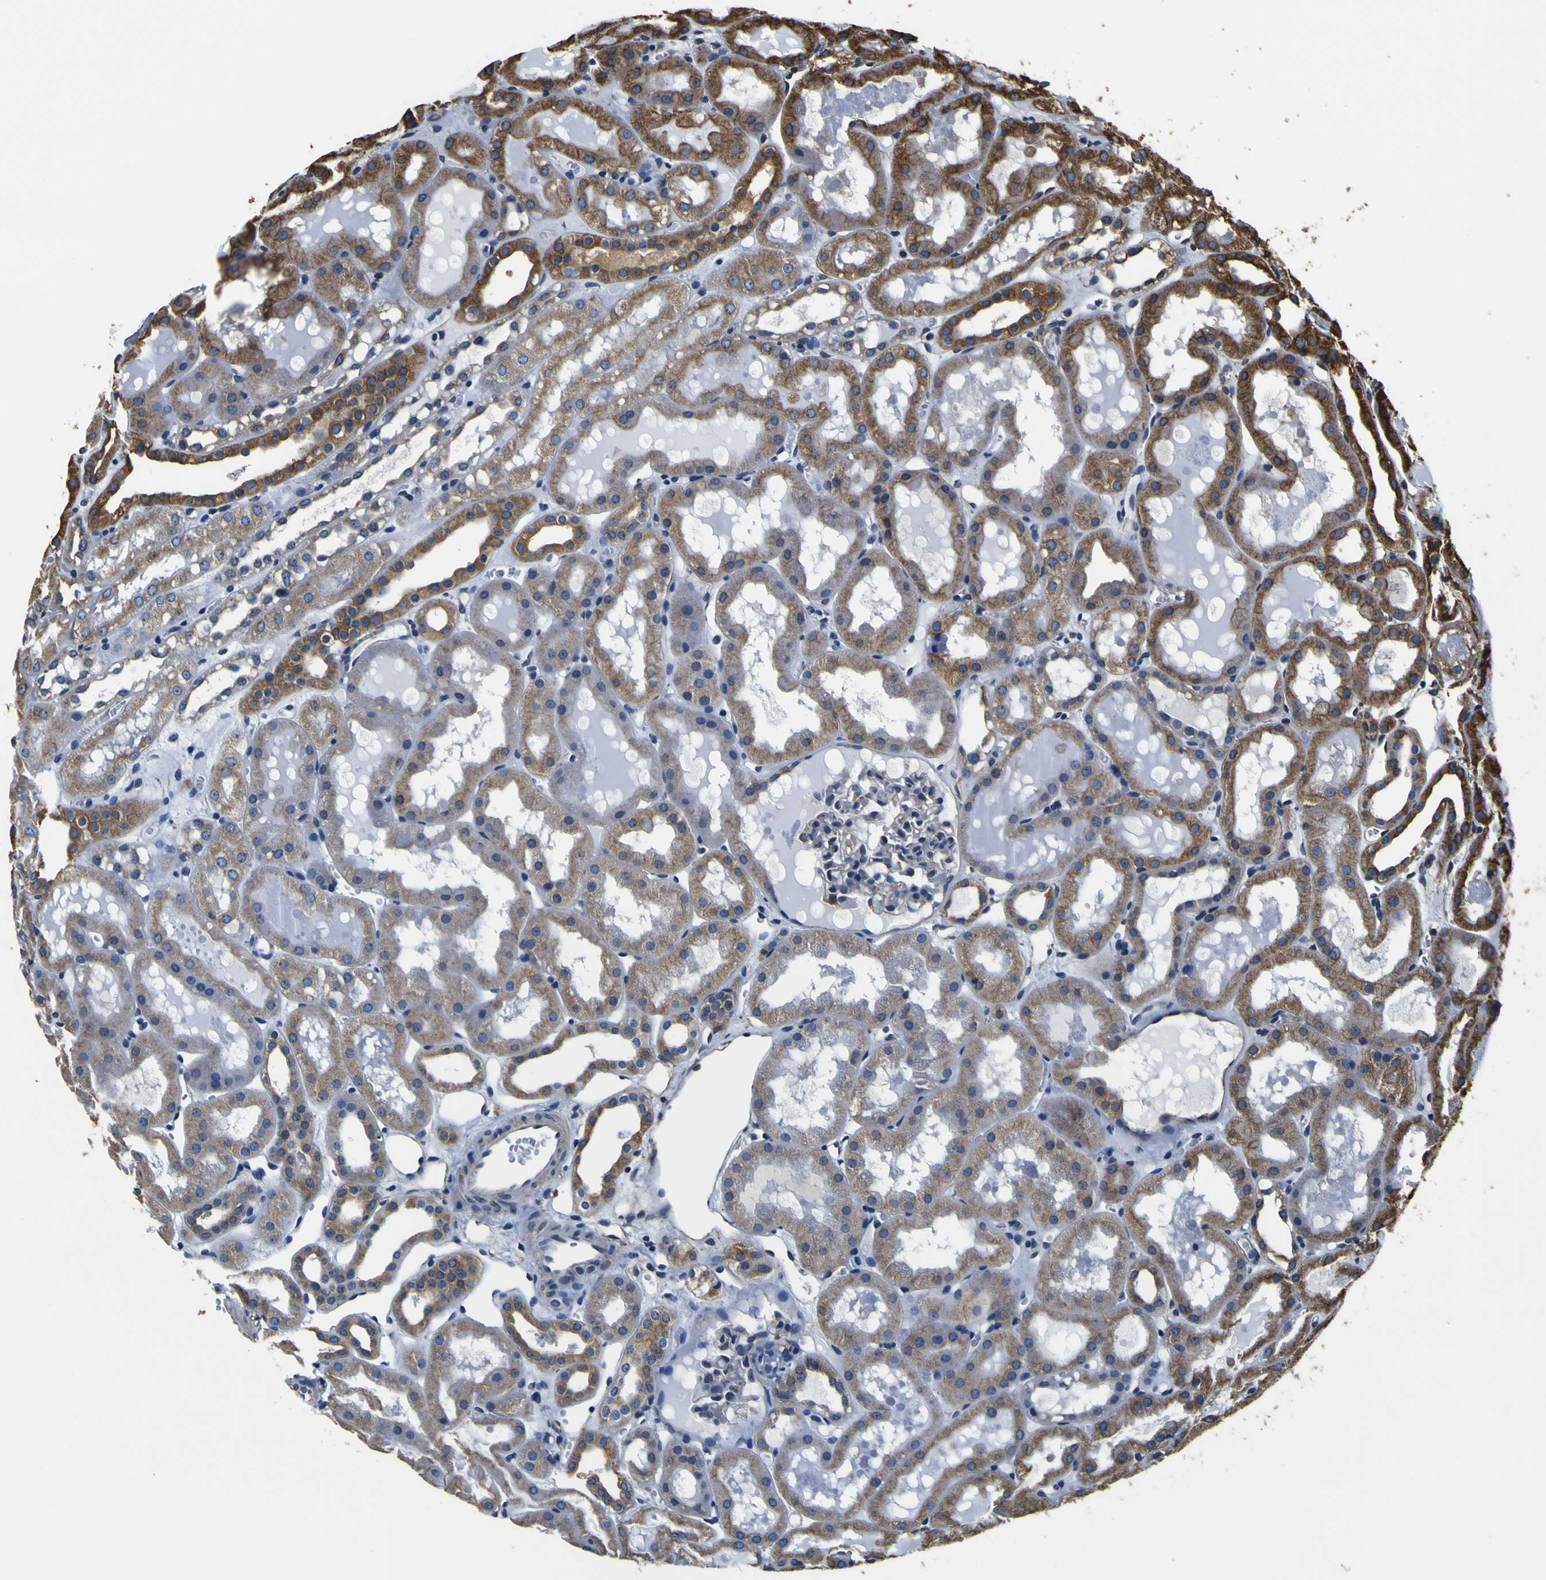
{"staining": {"intensity": "weak", "quantity": "<25%", "location": "cytoplasmic/membranous"}, "tissue": "kidney", "cell_type": "Cells in glomeruli", "image_type": "normal", "snomed": [{"axis": "morphology", "description": "Normal tissue, NOS"}, {"axis": "topography", "description": "Kidney"}, {"axis": "topography", "description": "Urinary bladder"}], "caption": "The micrograph exhibits no significant positivity in cells in glomeruli of kidney. (DAB (3,3'-diaminobenzidine) immunohistochemistry, high magnification).", "gene": "TUBA1B", "patient": {"sex": "male", "age": 16}}